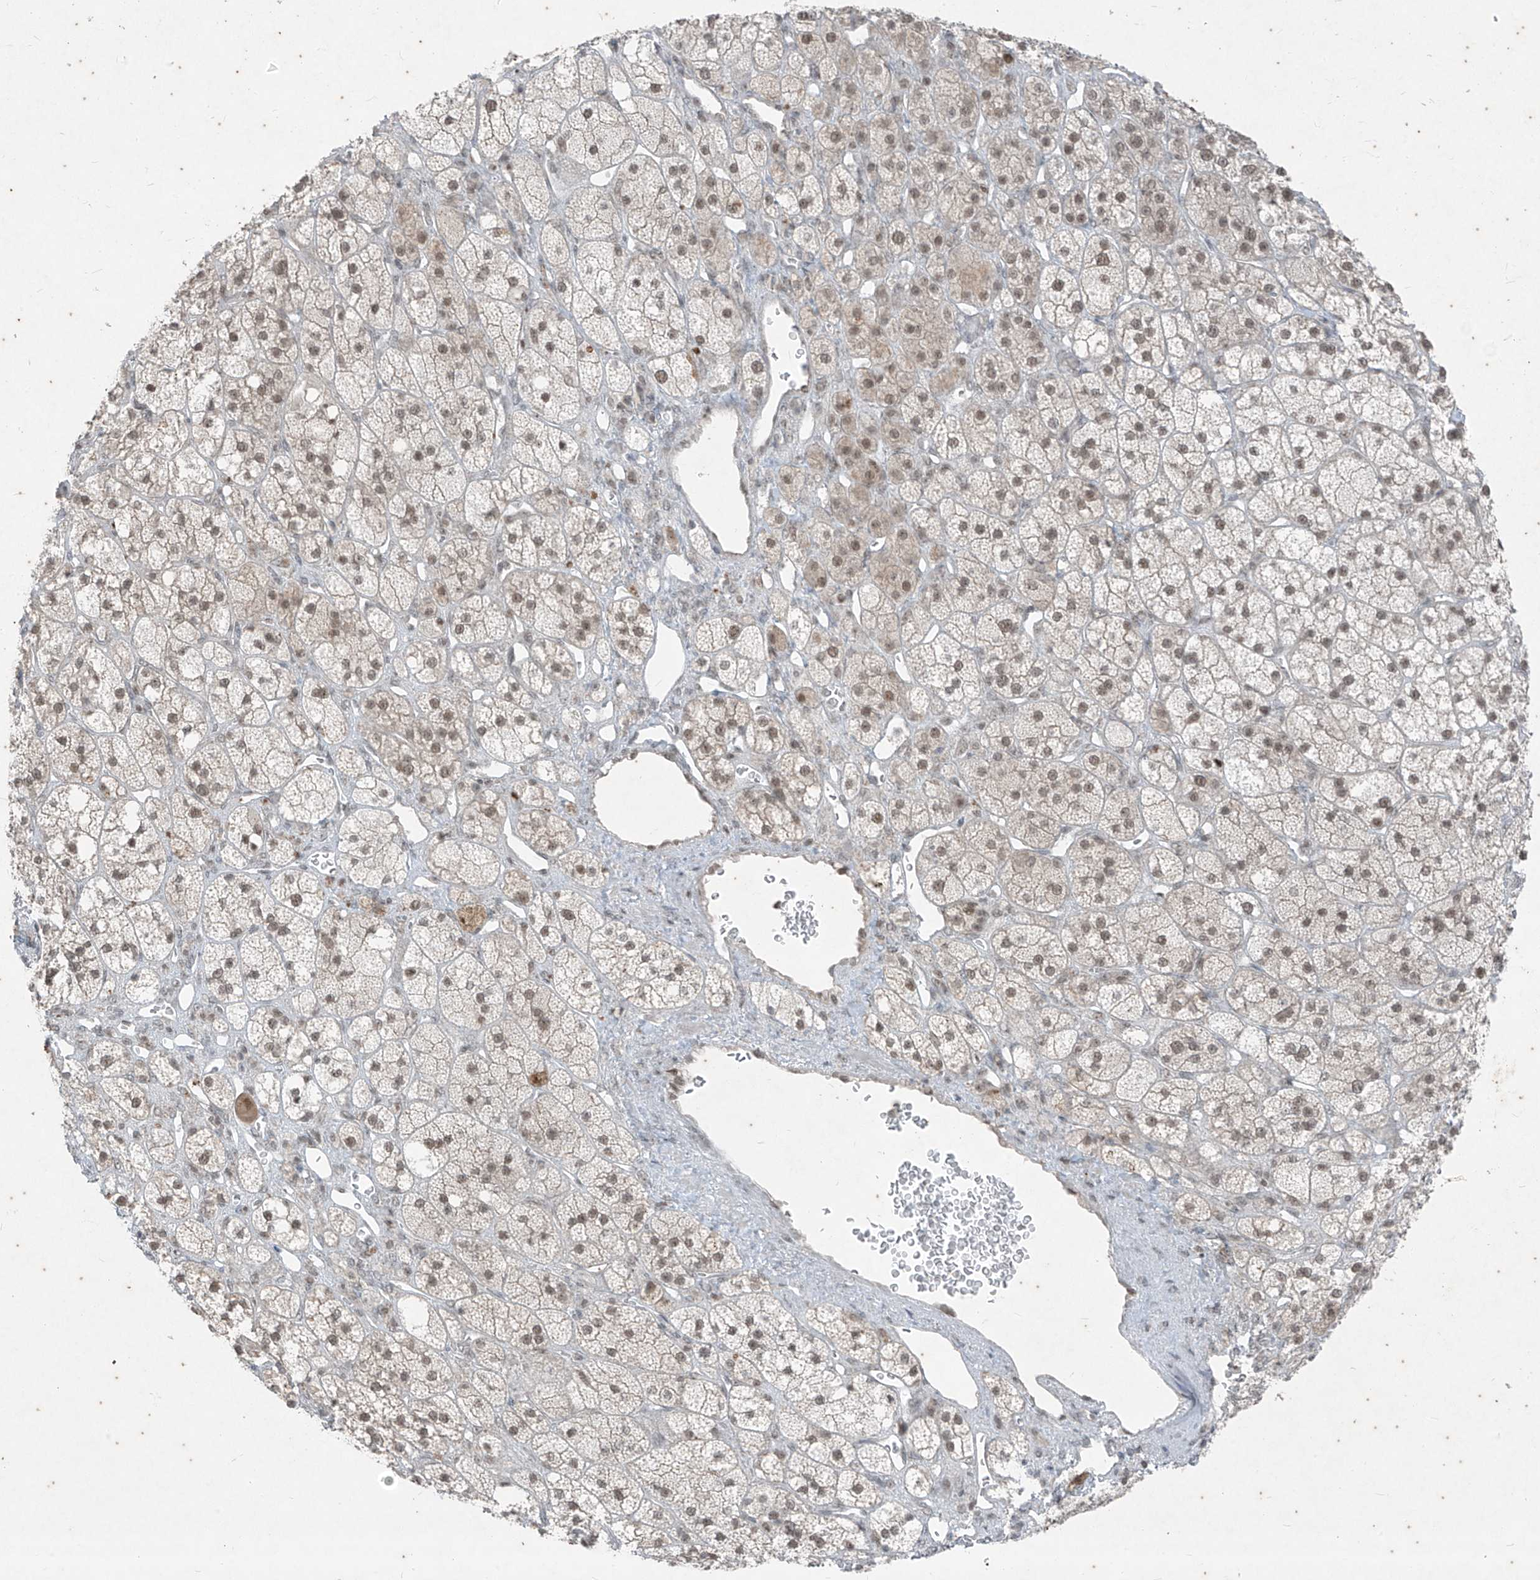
{"staining": {"intensity": "moderate", "quantity": "25%-75%", "location": "nuclear"}, "tissue": "adrenal gland", "cell_type": "Glandular cells", "image_type": "normal", "snomed": [{"axis": "morphology", "description": "Normal tissue, NOS"}, {"axis": "topography", "description": "Adrenal gland"}], "caption": "Glandular cells demonstrate medium levels of moderate nuclear positivity in about 25%-75% of cells in unremarkable adrenal gland.", "gene": "ZNF354B", "patient": {"sex": "male", "age": 61}}